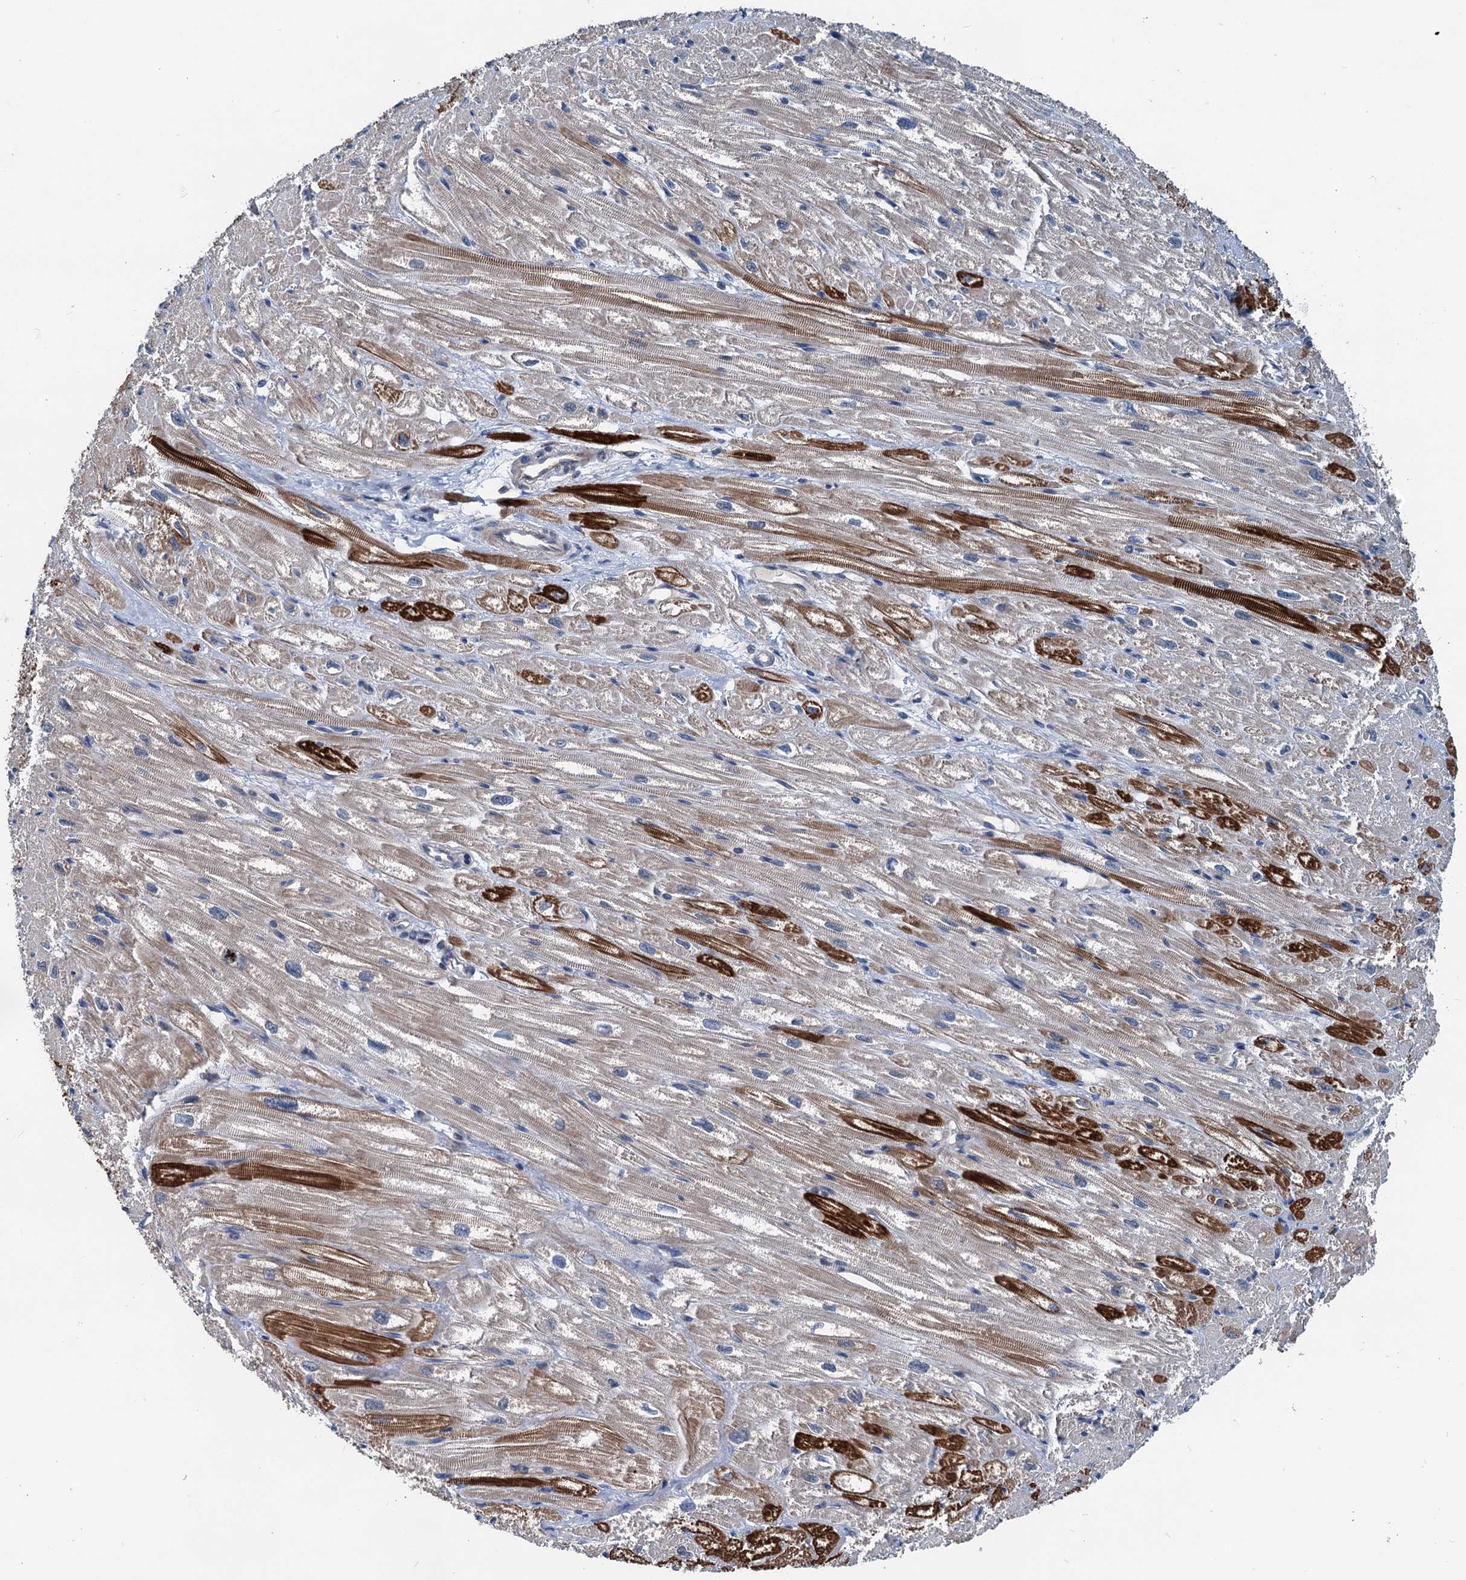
{"staining": {"intensity": "strong", "quantity": "25%-75%", "location": "cytoplasmic/membranous"}, "tissue": "heart muscle", "cell_type": "Cardiomyocytes", "image_type": "normal", "snomed": [{"axis": "morphology", "description": "Normal tissue, NOS"}, {"axis": "topography", "description": "Heart"}], "caption": "The micrograph reveals immunohistochemical staining of benign heart muscle. There is strong cytoplasmic/membranous staining is seen in approximately 25%-75% of cardiomyocytes. The staining was performed using DAB (3,3'-diaminobenzidine), with brown indicating positive protein expression. Nuclei are stained blue with hematoxylin.", "gene": "ELAC1", "patient": {"sex": "male", "age": 50}}